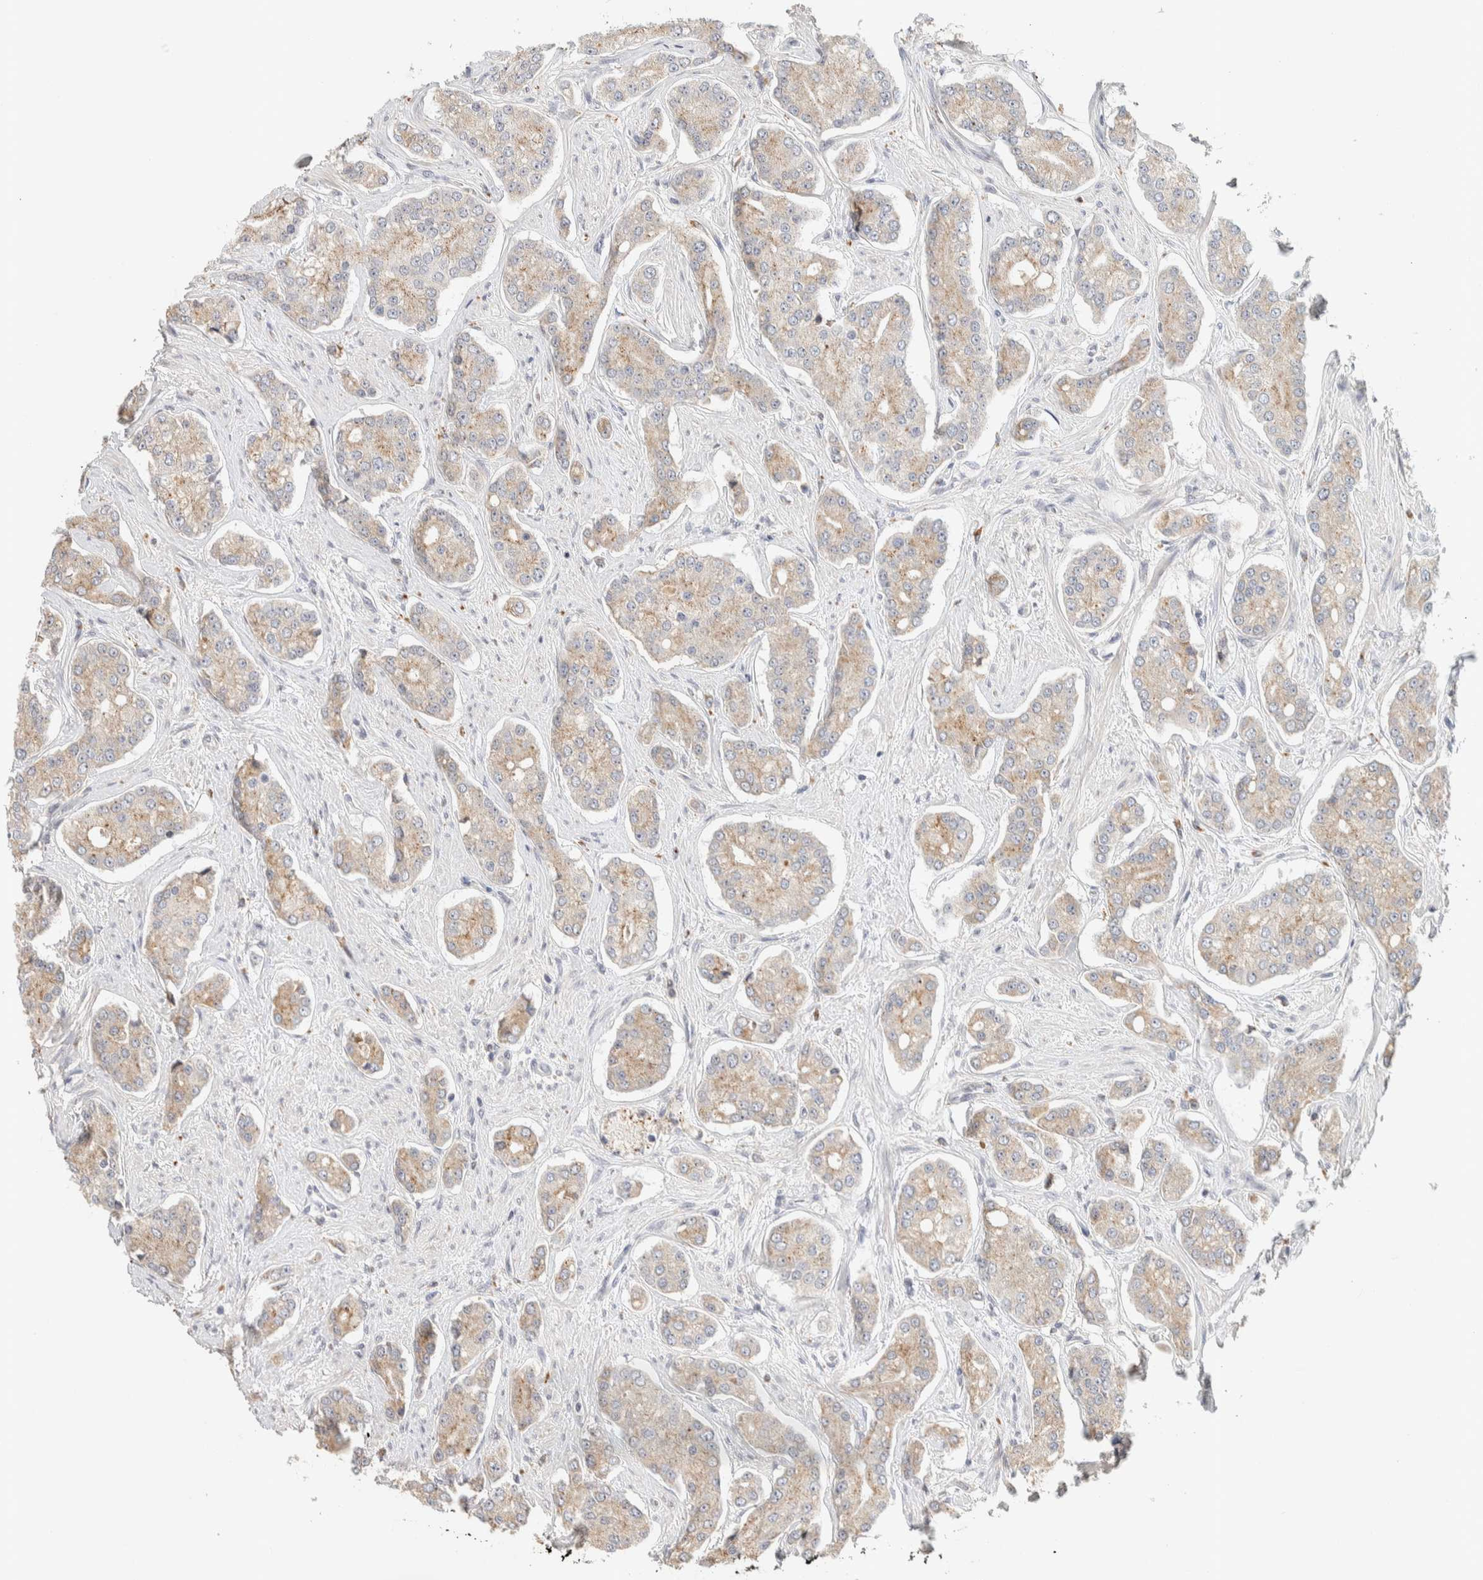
{"staining": {"intensity": "weak", "quantity": "25%-75%", "location": "cytoplasmic/membranous"}, "tissue": "prostate cancer", "cell_type": "Tumor cells", "image_type": "cancer", "snomed": [{"axis": "morphology", "description": "Adenocarcinoma, High grade"}, {"axis": "topography", "description": "Prostate"}], "caption": "Approximately 25%-75% of tumor cells in adenocarcinoma (high-grade) (prostate) exhibit weak cytoplasmic/membranous protein expression as visualized by brown immunohistochemical staining.", "gene": "ITPA", "patient": {"sex": "male", "age": 71}}